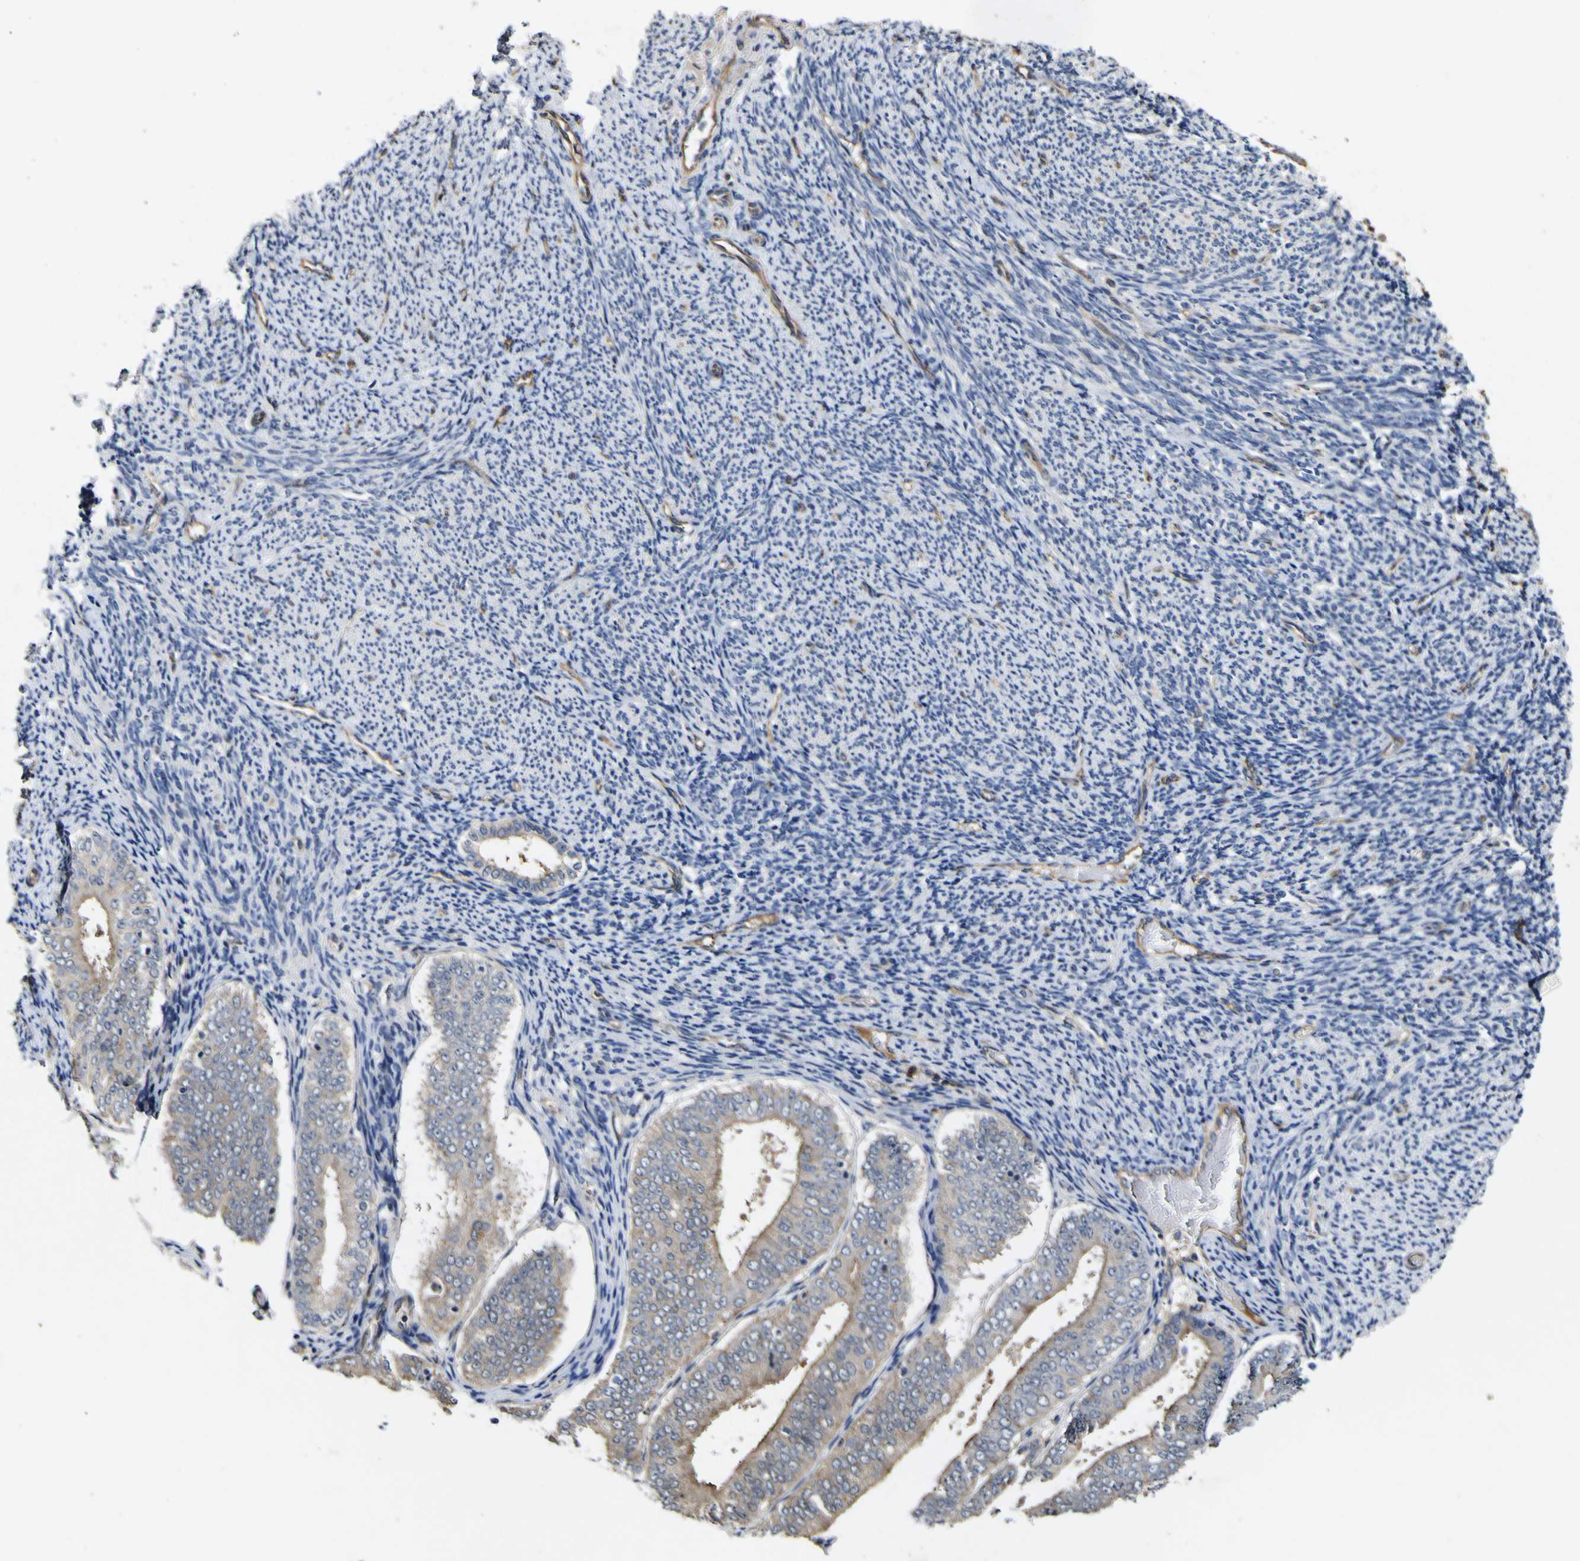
{"staining": {"intensity": "weak", "quantity": ">75%", "location": "cytoplasmic/membranous"}, "tissue": "endometrial cancer", "cell_type": "Tumor cells", "image_type": "cancer", "snomed": [{"axis": "morphology", "description": "Adenocarcinoma, NOS"}, {"axis": "topography", "description": "Endometrium"}], "caption": "IHC micrograph of neoplastic tissue: endometrial cancer stained using IHC reveals low levels of weak protein expression localized specifically in the cytoplasmic/membranous of tumor cells, appearing as a cytoplasmic/membranous brown color.", "gene": "CCL2", "patient": {"sex": "female", "age": 63}}